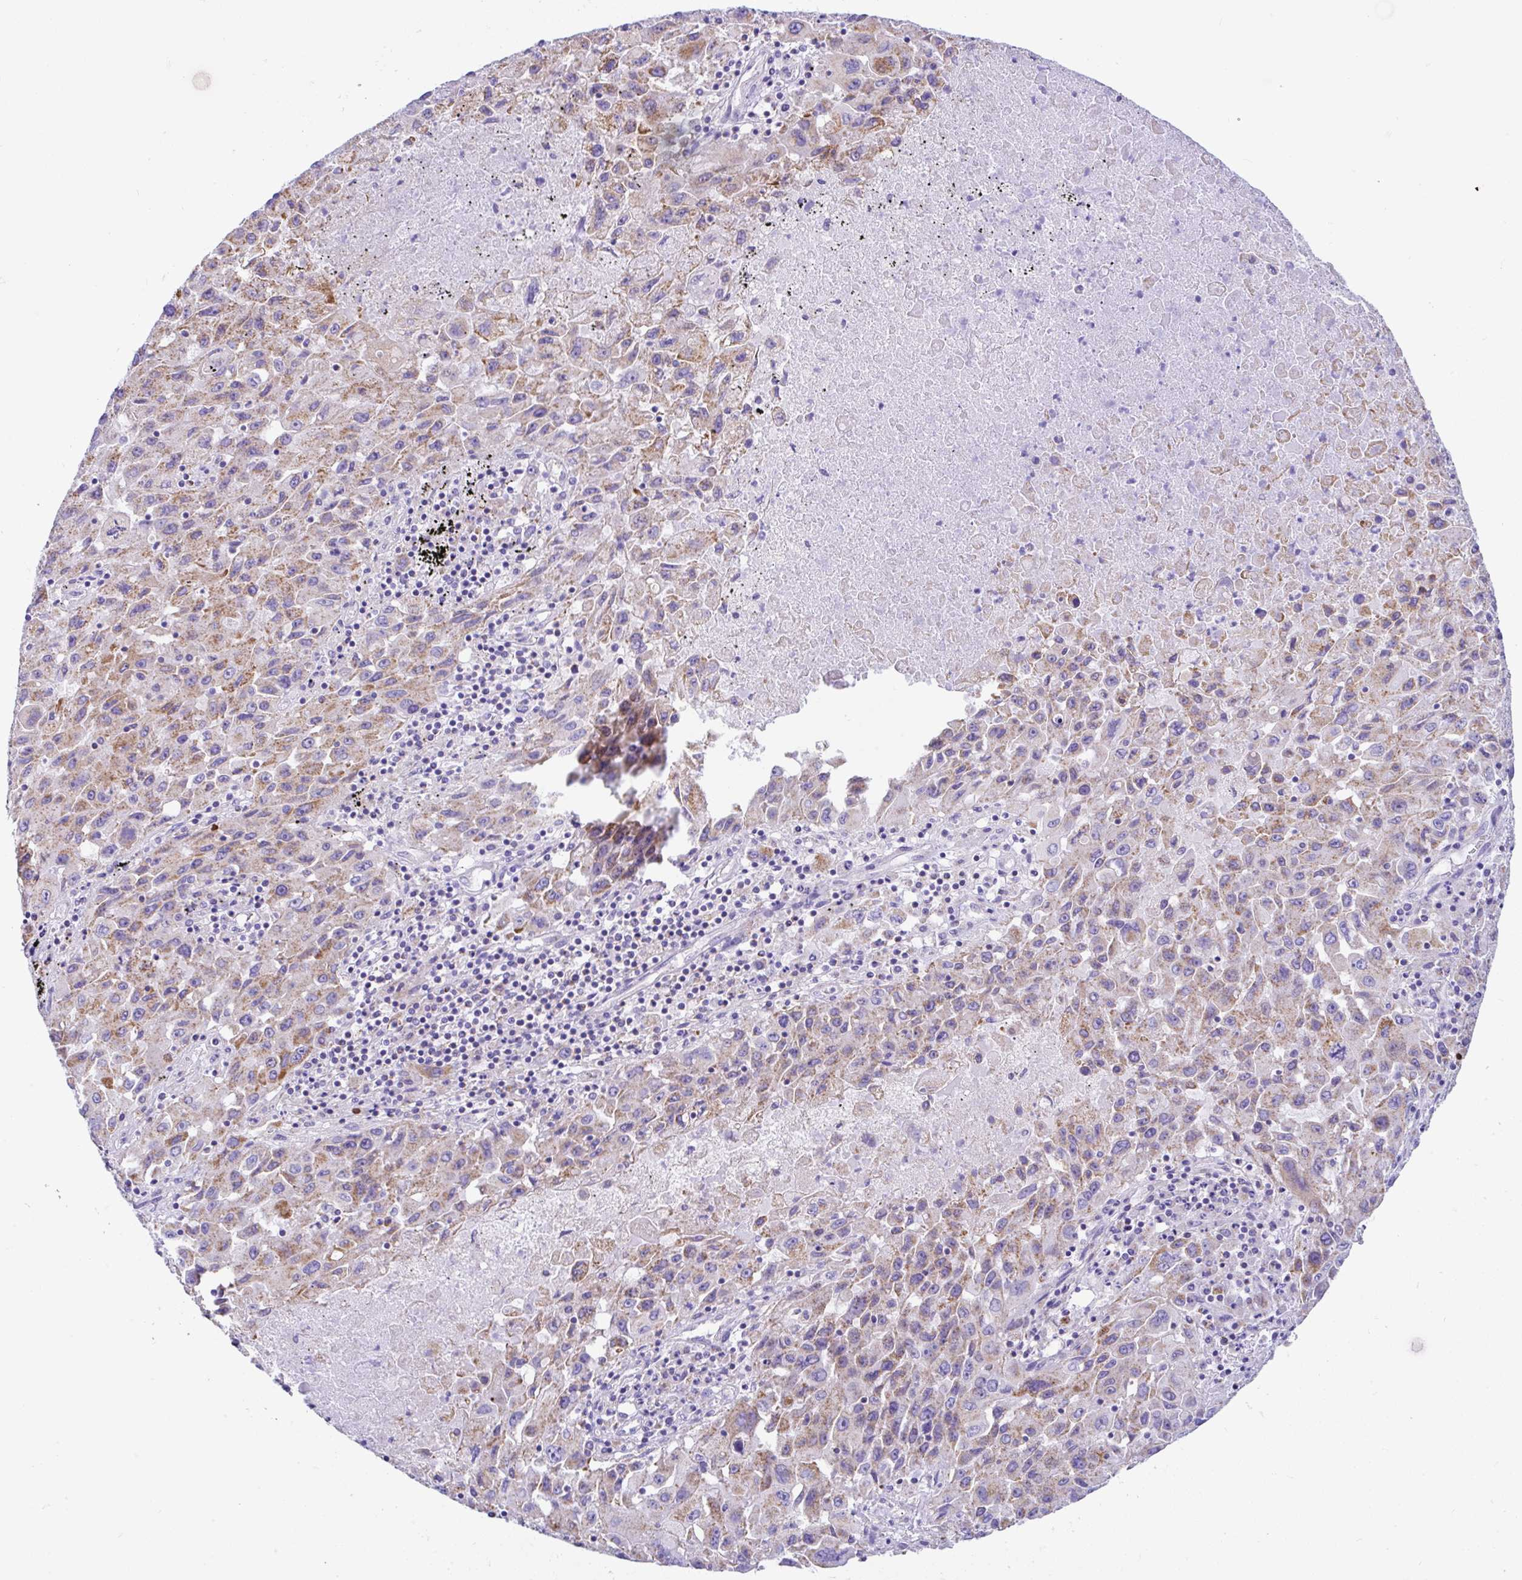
{"staining": {"intensity": "weak", "quantity": "25%-75%", "location": "cytoplasmic/membranous"}, "tissue": "lung cancer", "cell_type": "Tumor cells", "image_type": "cancer", "snomed": [{"axis": "morphology", "description": "Squamous cell carcinoma, NOS"}, {"axis": "topography", "description": "Lung"}], "caption": "Immunohistochemistry (IHC) (DAB) staining of human lung cancer (squamous cell carcinoma) reveals weak cytoplasmic/membranous protein positivity in approximately 25%-75% of tumor cells. (Stains: DAB in brown, nuclei in blue, Microscopy: brightfield microscopy at high magnification).", "gene": "SLC13A1", "patient": {"sex": "male", "age": 63}}